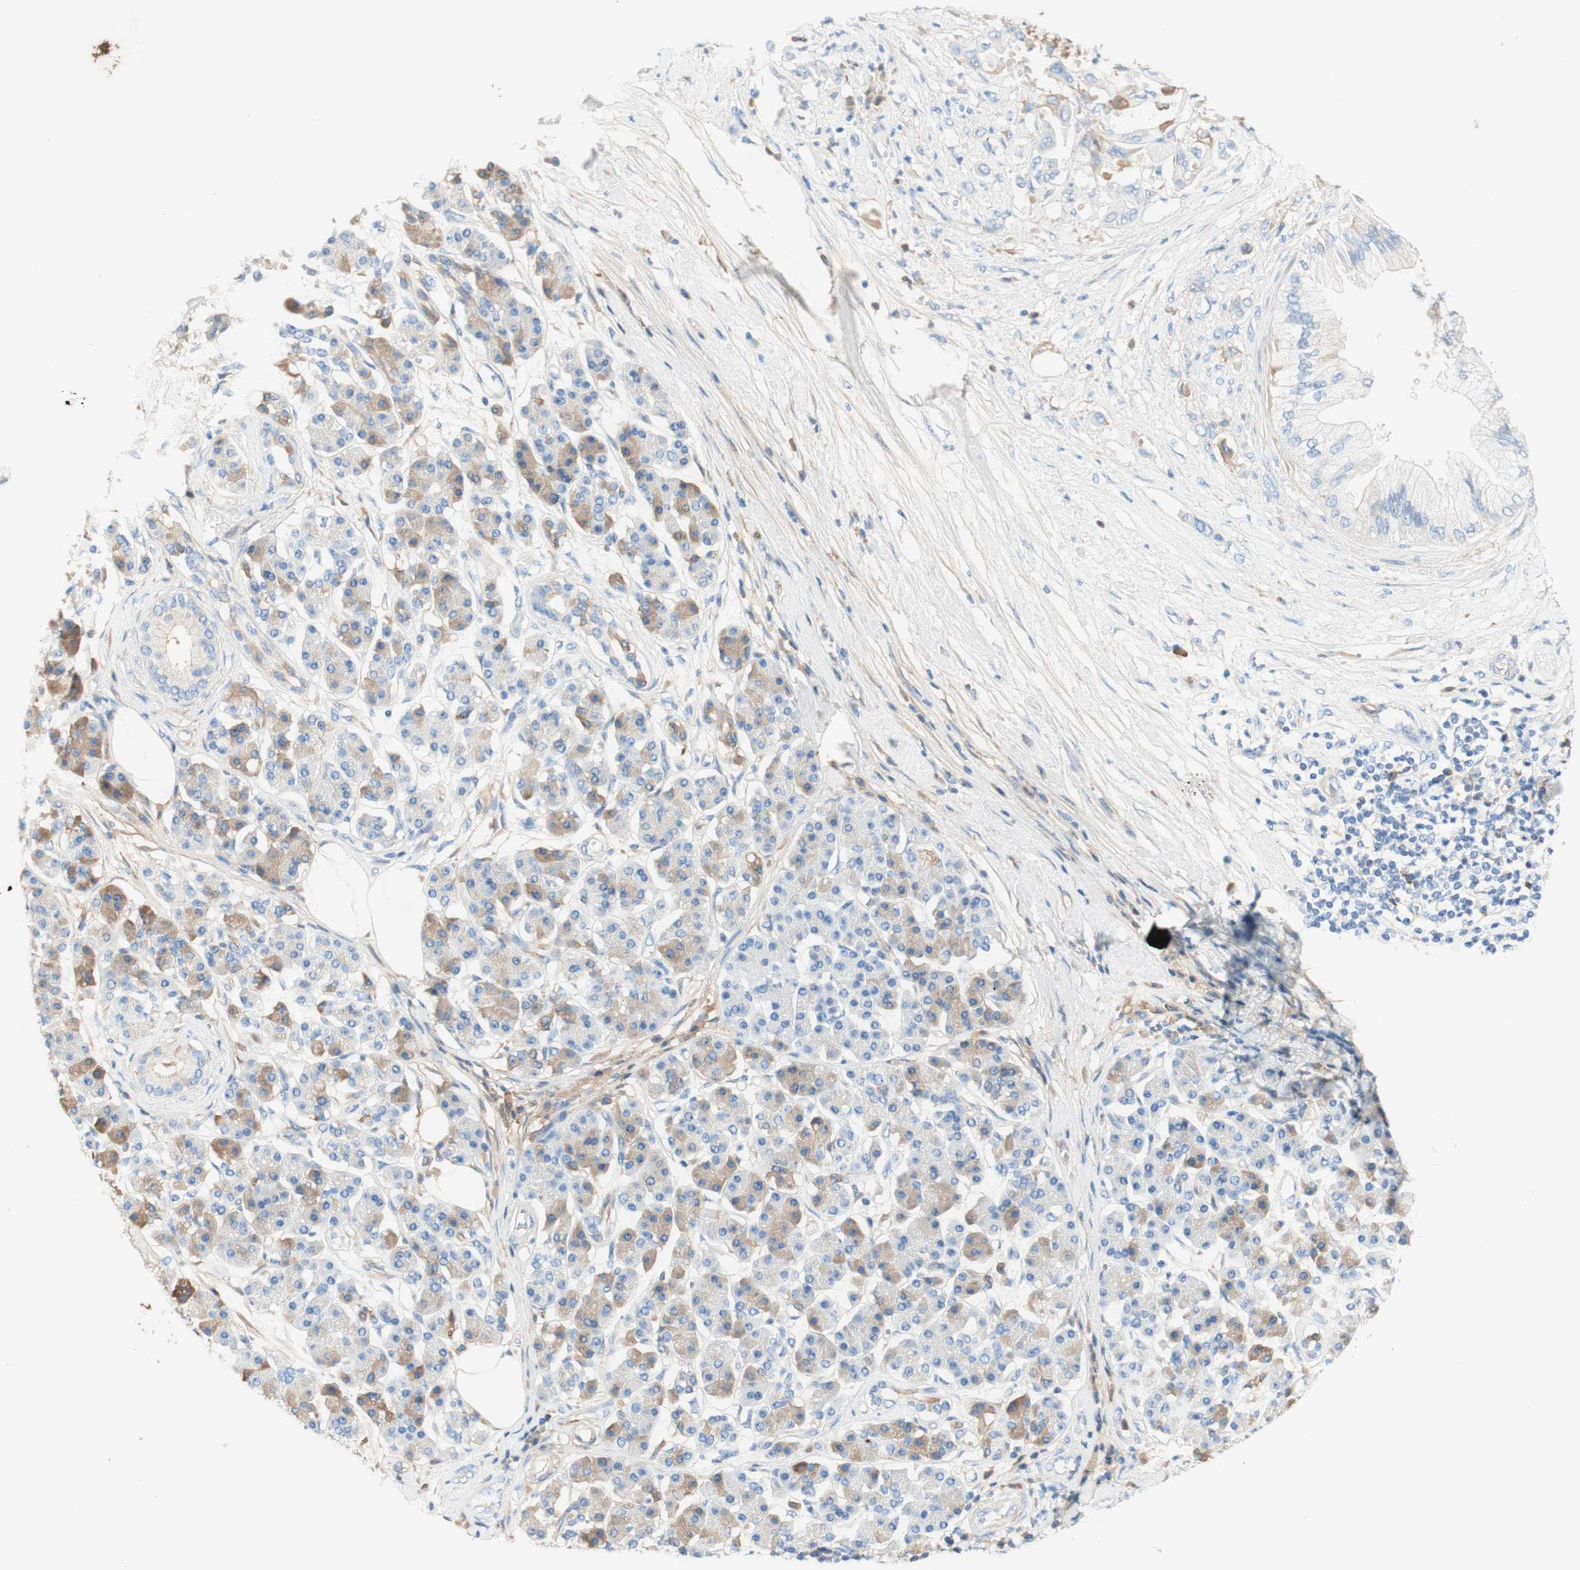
{"staining": {"intensity": "moderate", "quantity": "25%-75%", "location": "cytoplasmic/membranous"}, "tissue": "pancreatic cancer", "cell_type": "Tumor cells", "image_type": "cancer", "snomed": [{"axis": "morphology", "description": "Adenocarcinoma, NOS"}, {"axis": "morphology", "description": "Adenocarcinoma, metastatic, NOS"}, {"axis": "topography", "description": "Lymph node"}, {"axis": "topography", "description": "Pancreas"}, {"axis": "topography", "description": "Duodenum"}], "caption": "This is a micrograph of immunohistochemistry staining of pancreatic cancer (adenocarcinoma), which shows moderate staining in the cytoplasmic/membranous of tumor cells.", "gene": "KNG1", "patient": {"sex": "female", "age": 64}}